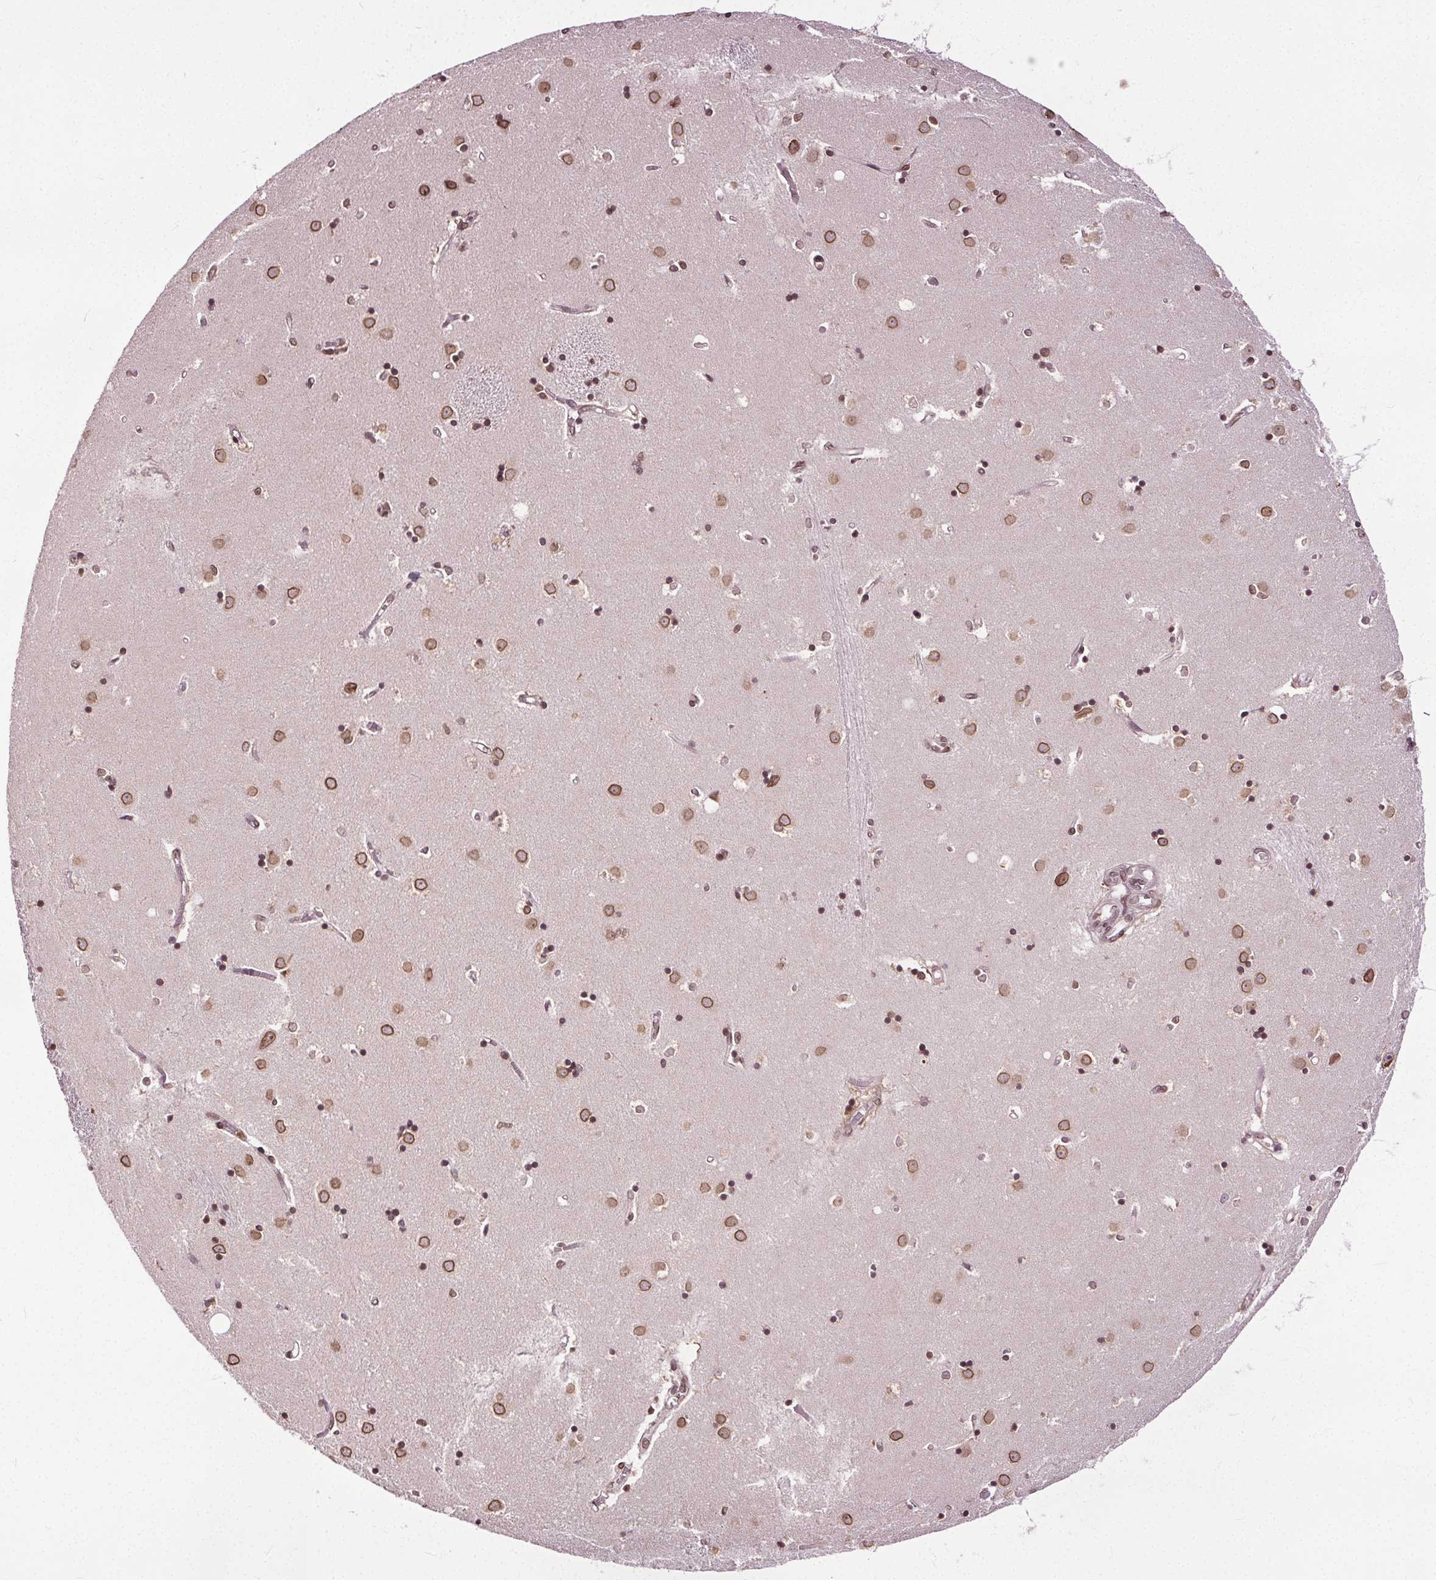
{"staining": {"intensity": "strong", "quantity": ">75%", "location": "nuclear"}, "tissue": "caudate", "cell_type": "Glial cells", "image_type": "normal", "snomed": [{"axis": "morphology", "description": "Normal tissue, NOS"}, {"axis": "topography", "description": "Lateral ventricle wall"}], "caption": "Brown immunohistochemical staining in unremarkable caudate exhibits strong nuclear expression in about >75% of glial cells. Using DAB (3,3'-diaminobenzidine) (brown) and hematoxylin (blue) stains, captured at high magnification using brightfield microscopy.", "gene": "TTC39C", "patient": {"sex": "male", "age": 54}}